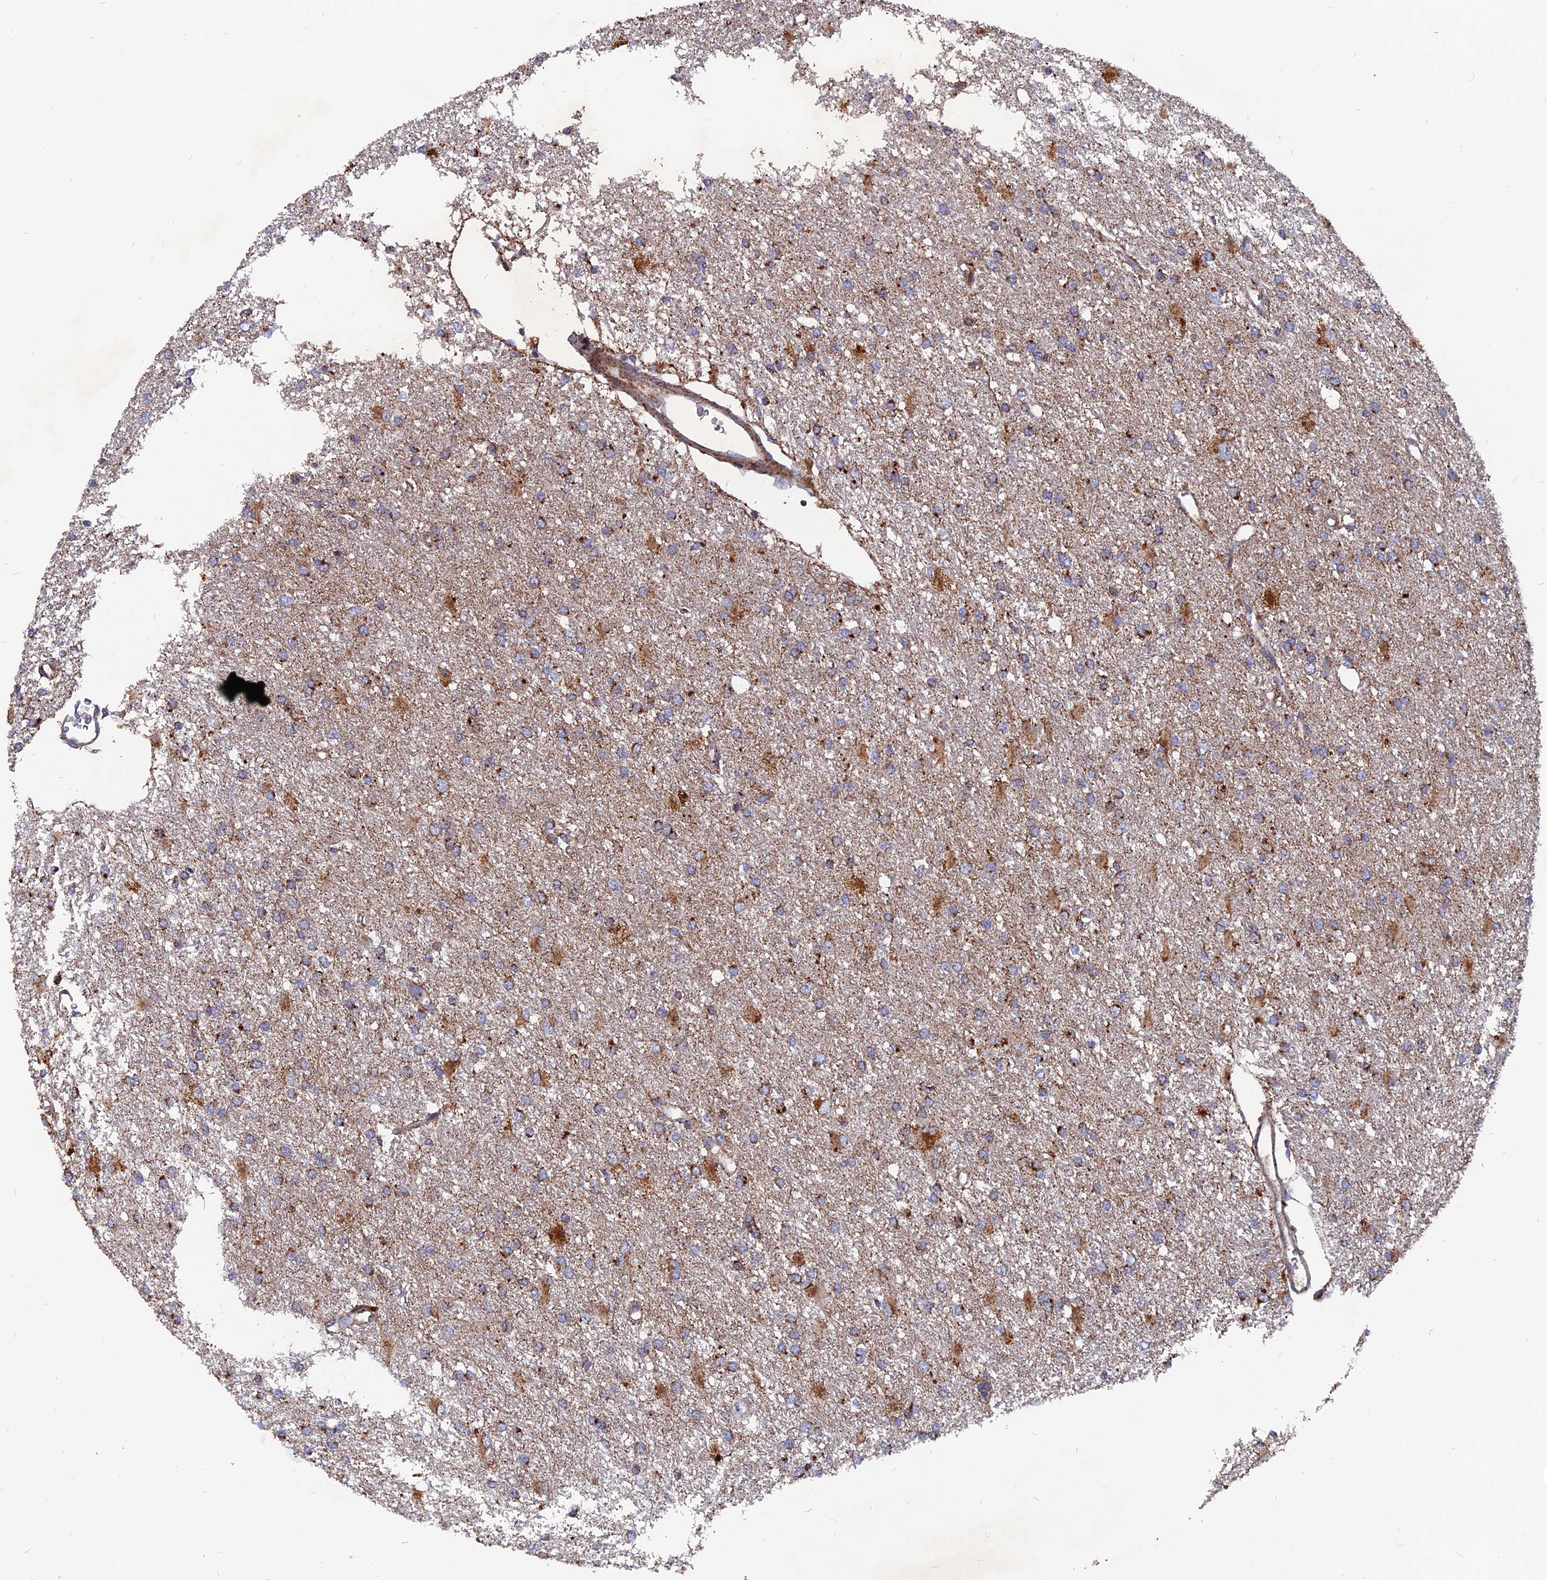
{"staining": {"intensity": "moderate", "quantity": ">75%", "location": "cytoplasmic/membranous"}, "tissue": "glioma", "cell_type": "Tumor cells", "image_type": "cancer", "snomed": [{"axis": "morphology", "description": "Glioma, malignant, High grade"}, {"axis": "topography", "description": "Brain"}], "caption": "The histopathology image demonstrates immunohistochemical staining of glioma. There is moderate cytoplasmic/membranous expression is appreciated in approximately >75% of tumor cells.", "gene": "TGFA", "patient": {"sex": "female", "age": 50}}